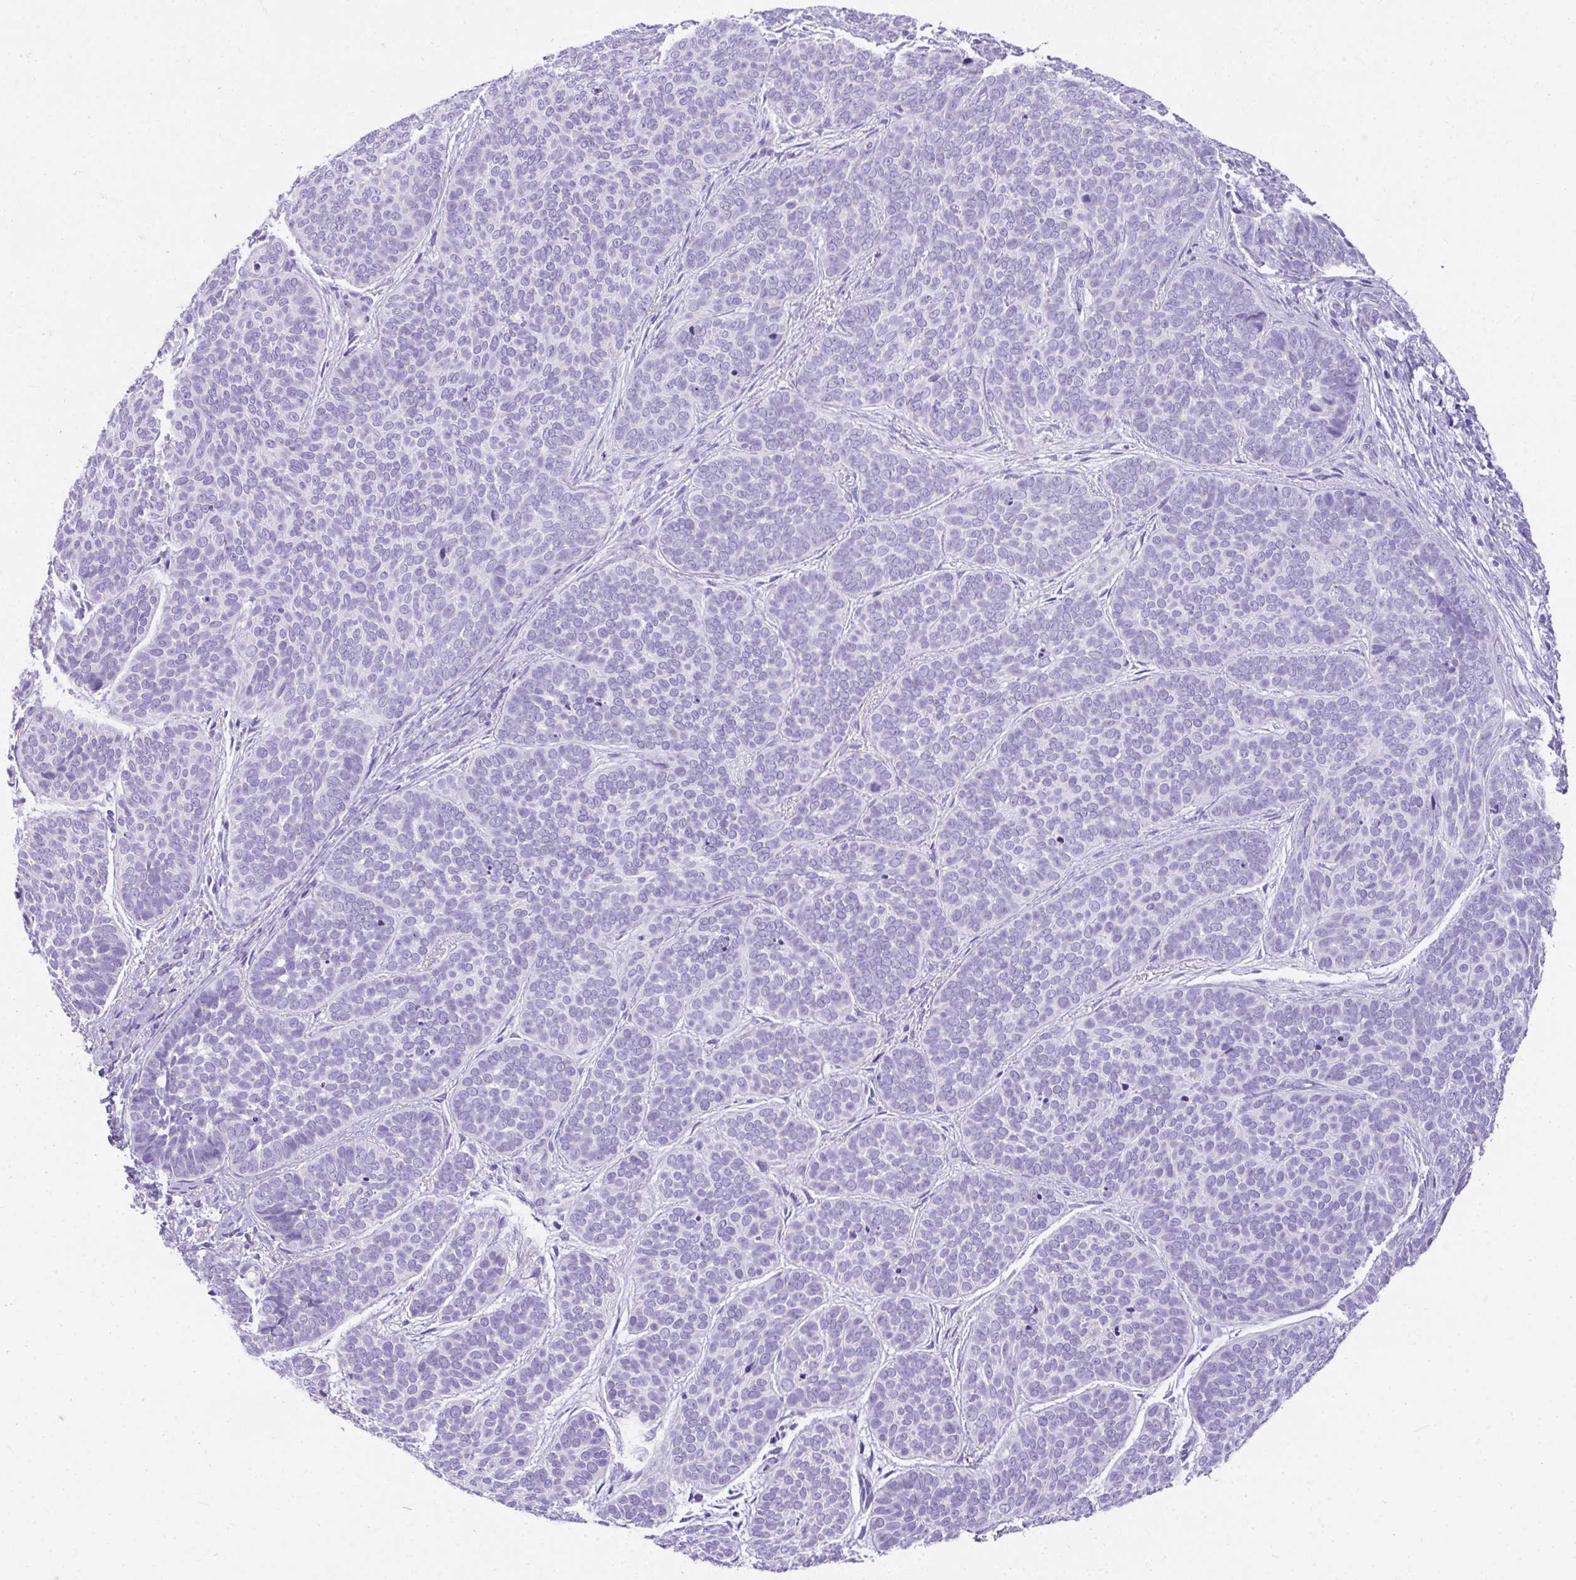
{"staining": {"intensity": "negative", "quantity": "none", "location": "none"}, "tissue": "skin cancer", "cell_type": "Tumor cells", "image_type": "cancer", "snomed": [{"axis": "morphology", "description": "Basal cell carcinoma"}, {"axis": "topography", "description": "Skin"}, {"axis": "topography", "description": "Skin of nose"}], "caption": "Immunohistochemistry histopathology image of human skin cancer stained for a protein (brown), which exhibits no positivity in tumor cells.", "gene": "AVIL", "patient": {"sex": "female", "age": 81}}